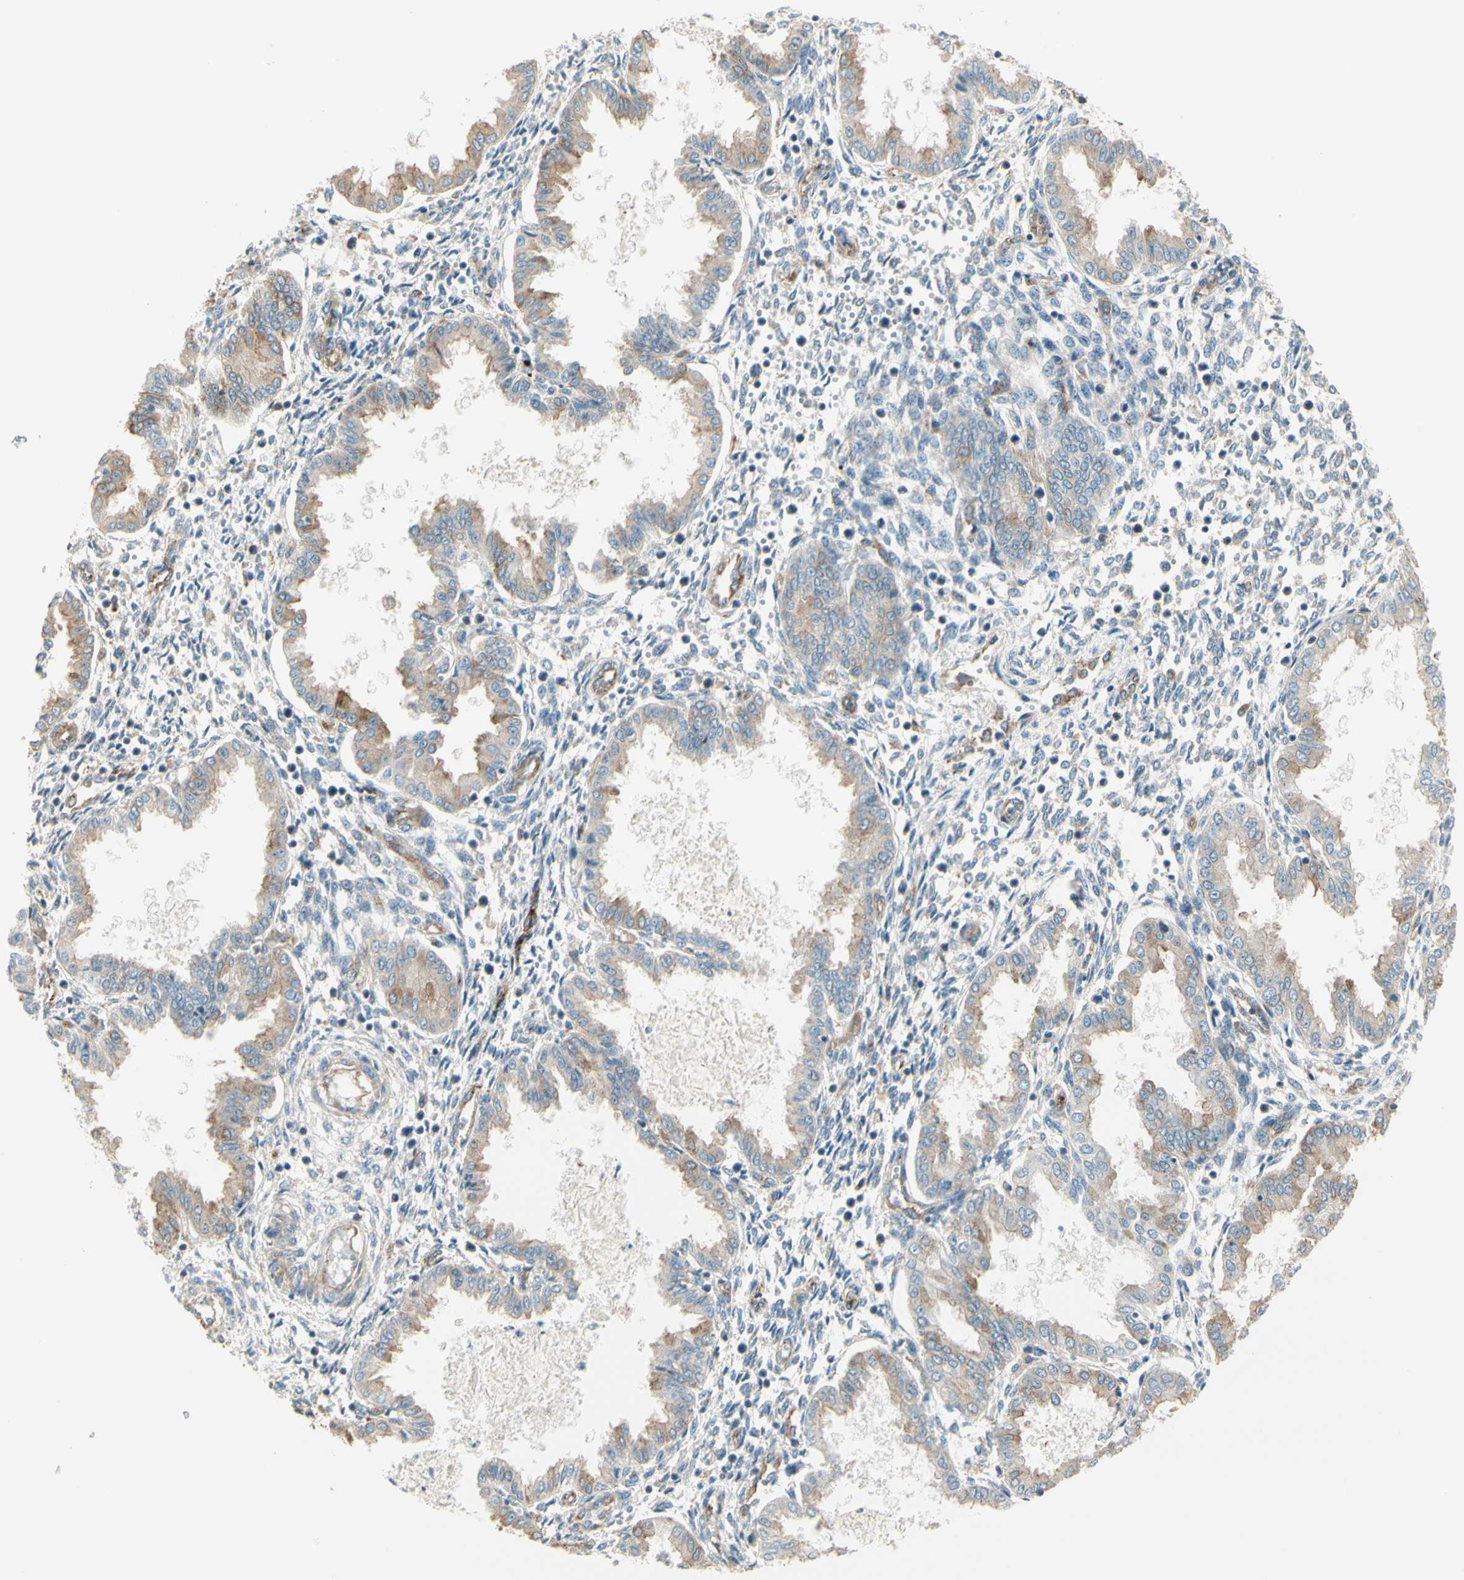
{"staining": {"intensity": "weak", "quantity": "25%-75%", "location": "cytoplasmic/membranous"}, "tissue": "endometrium", "cell_type": "Cells in endometrial stroma", "image_type": "normal", "snomed": [{"axis": "morphology", "description": "Normal tissue, NOS"}, {"axis": "topography", "description": "Endometrium"}], "caption": "Protein staining of unremarkable endometrium shows weak cytoplasmic/membranous positivity in approximately 25%-75% of cells in endometrial stroma.", "gene": "AGFG1", "patient": {"sex": "female", "age": 33}}